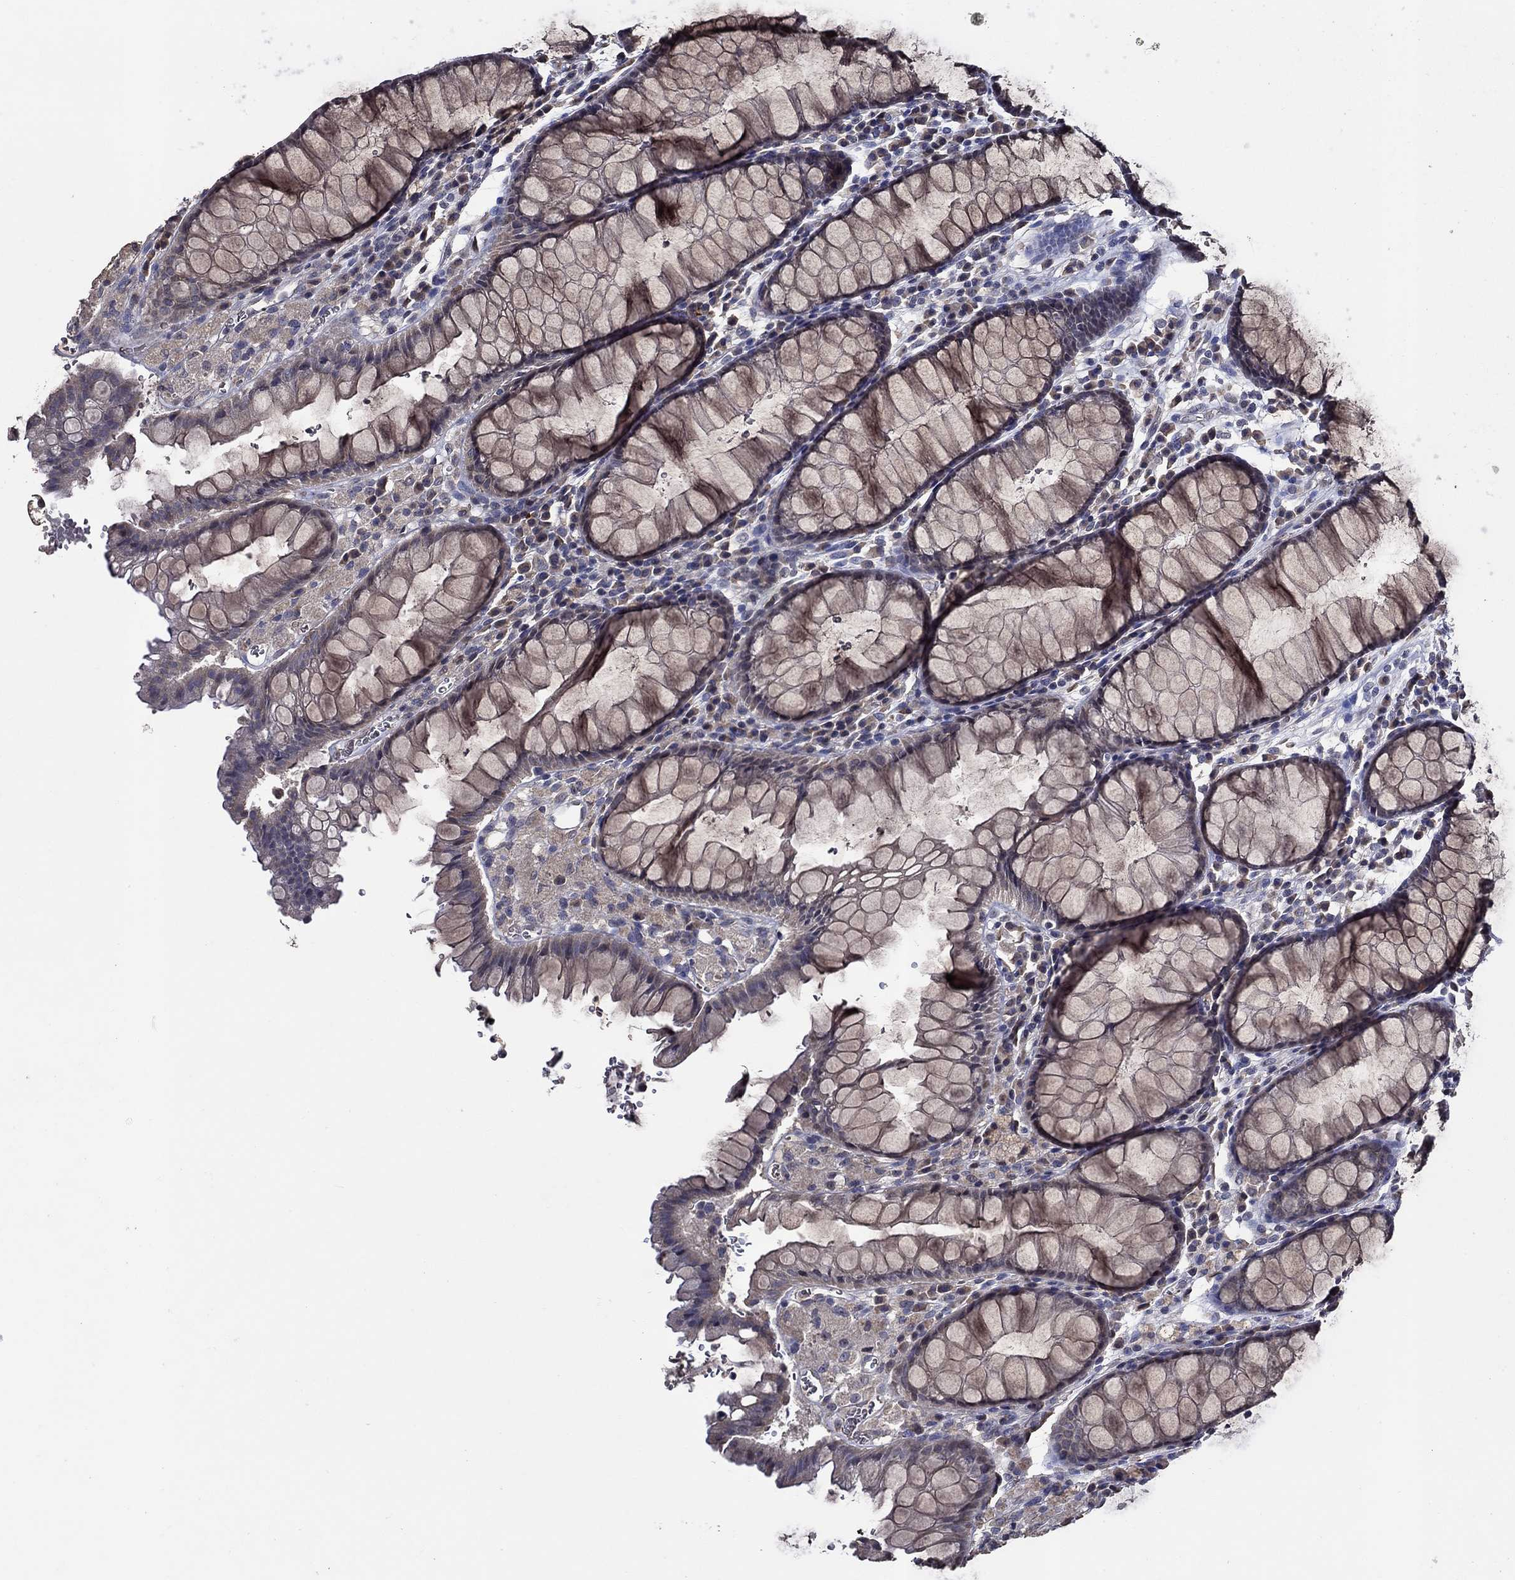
{"staining": {"intensity": "moderate", "quantity": "25%-75%", "location": "cytoplasmic/membranous"}, "tissue": "rectum", "cell_type": "Glandular cells", "image_type": "normal", "snomed": [{"axis": "morphology", "description": "Normal tissue, NOS"}, {"axis": "topography", "description": "Rectum"}], "caption": "Protein analysis of benign rectum exhibits moderate cytoplasmic/membranous expression in approximately 25%-75% of glandular cells.", "gene": "HAP1", "patient": {"sex": "female", "age": 68}}